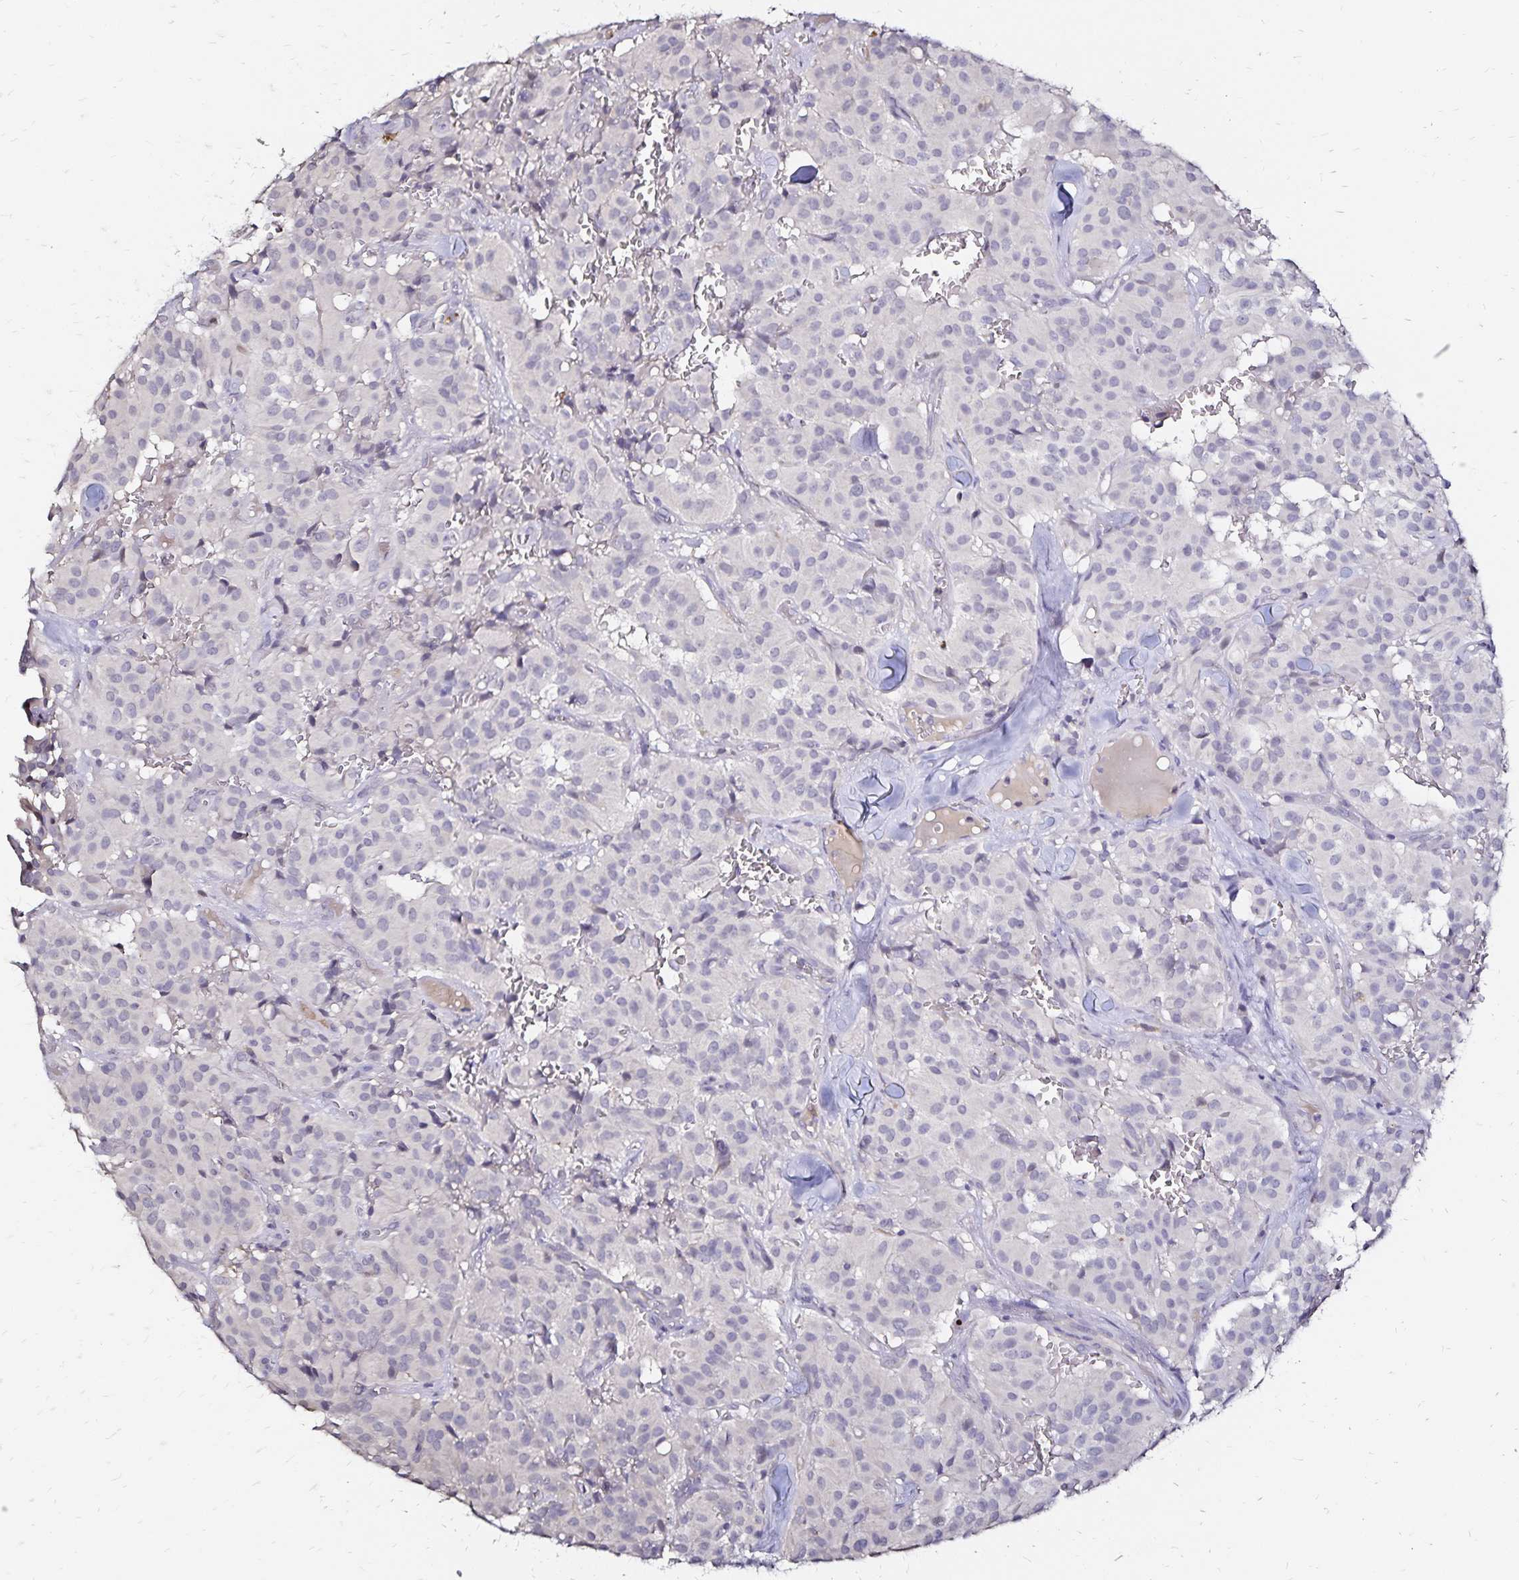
{"staining": {"intensity": "negative", "quantity": "none", "location": "none"}, "tissue": "glioma", "cell_type": "Tumor cells", "image_type": "cancer", "snomed": [{"axis": "morphology", "description": "Glioma, malignant, Low grade"}, {"axis": "topography", "description": "Brain"}], "caption": "Tumor cells show no significant staining in low-grade glioma (malignant).", "gene": "SLC5A1", "patient": {"sex": "male", "age": 42}}